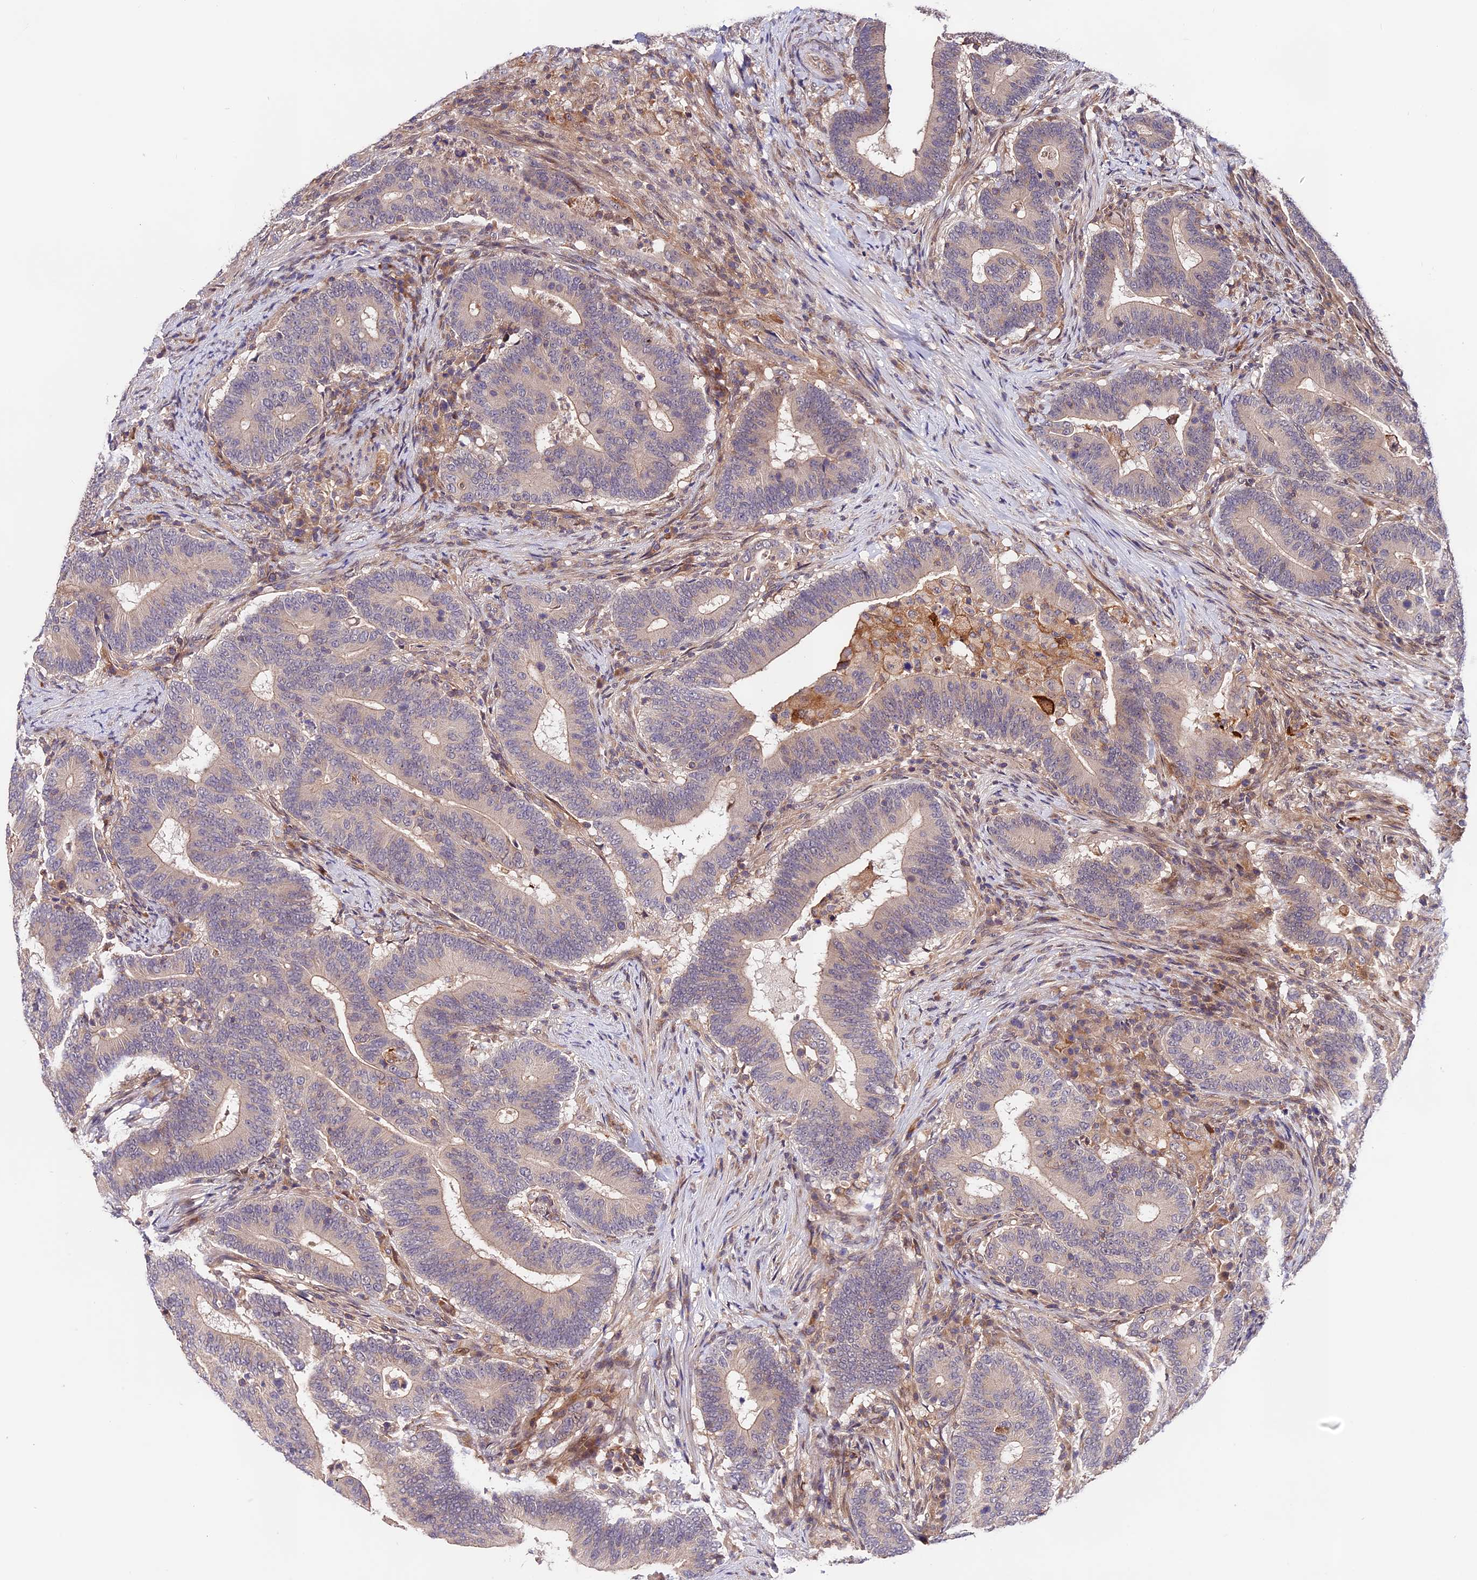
{"staining": {"intensity": "weak", "quantity": "<25%", "location": "cytoplasmic/membranous"}, "tissue": "colorectal cancer", "cell_type": "Tumor cells", "image_type": "cancer", "snomed": [{"axis": "morphology", "description": "Adenocarcinoma, NOS"}, {"axis": "topography", "description": "Colon"}], "caption": "Tumor cells show no significant protein staining in colorectal cancer (adenocarcinoma). (DAB (3,3'-diaminobenzidine) IHC with hematoxylin counter stain).", "gene": "CACNA1H", "patient": {"sex": "female", "age": 66}}